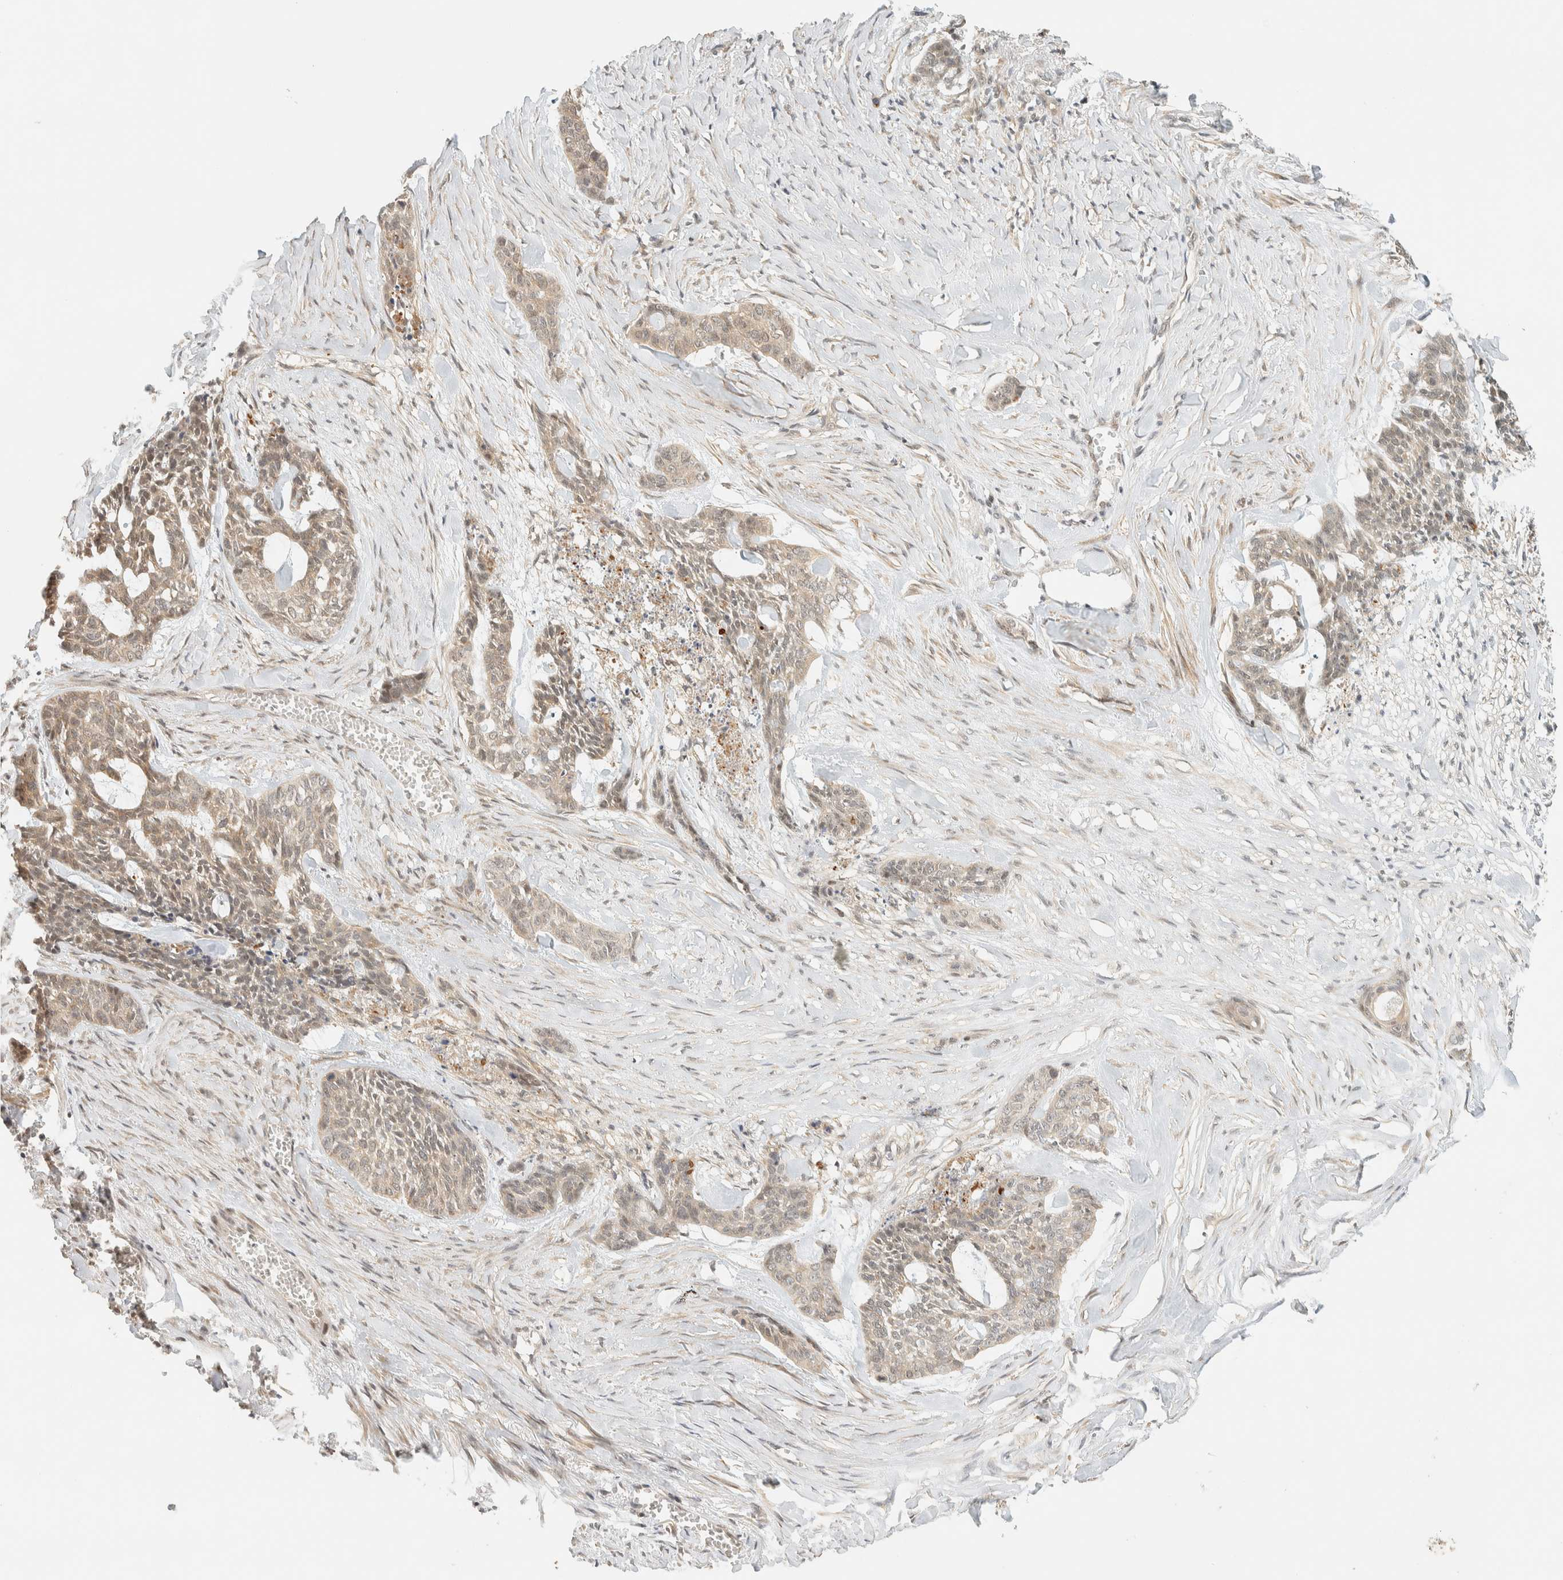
{"staining": {"intensity": "weak", "quantity": ">75%", "location": "cytoplasmic/membranous"}, "tissue": "skin cancer", "cell_type": "Tumor cells", "image_type": "cancer", "snomed": [{"axis": "morphology", "description": "Basal cell carcinoma"}, {"axis": "topography", "description": "Skin"}], "caption": "A micrograph of human skin cancer stained for a protein shows weak cytoplasmic/membranous brown staining in tumor cells. Immunohistochemistry stains the protein in brown and the nuclei are stained blue.", "gene": "KIFAP3", "patient": {"sex": "female", "age": 64}}